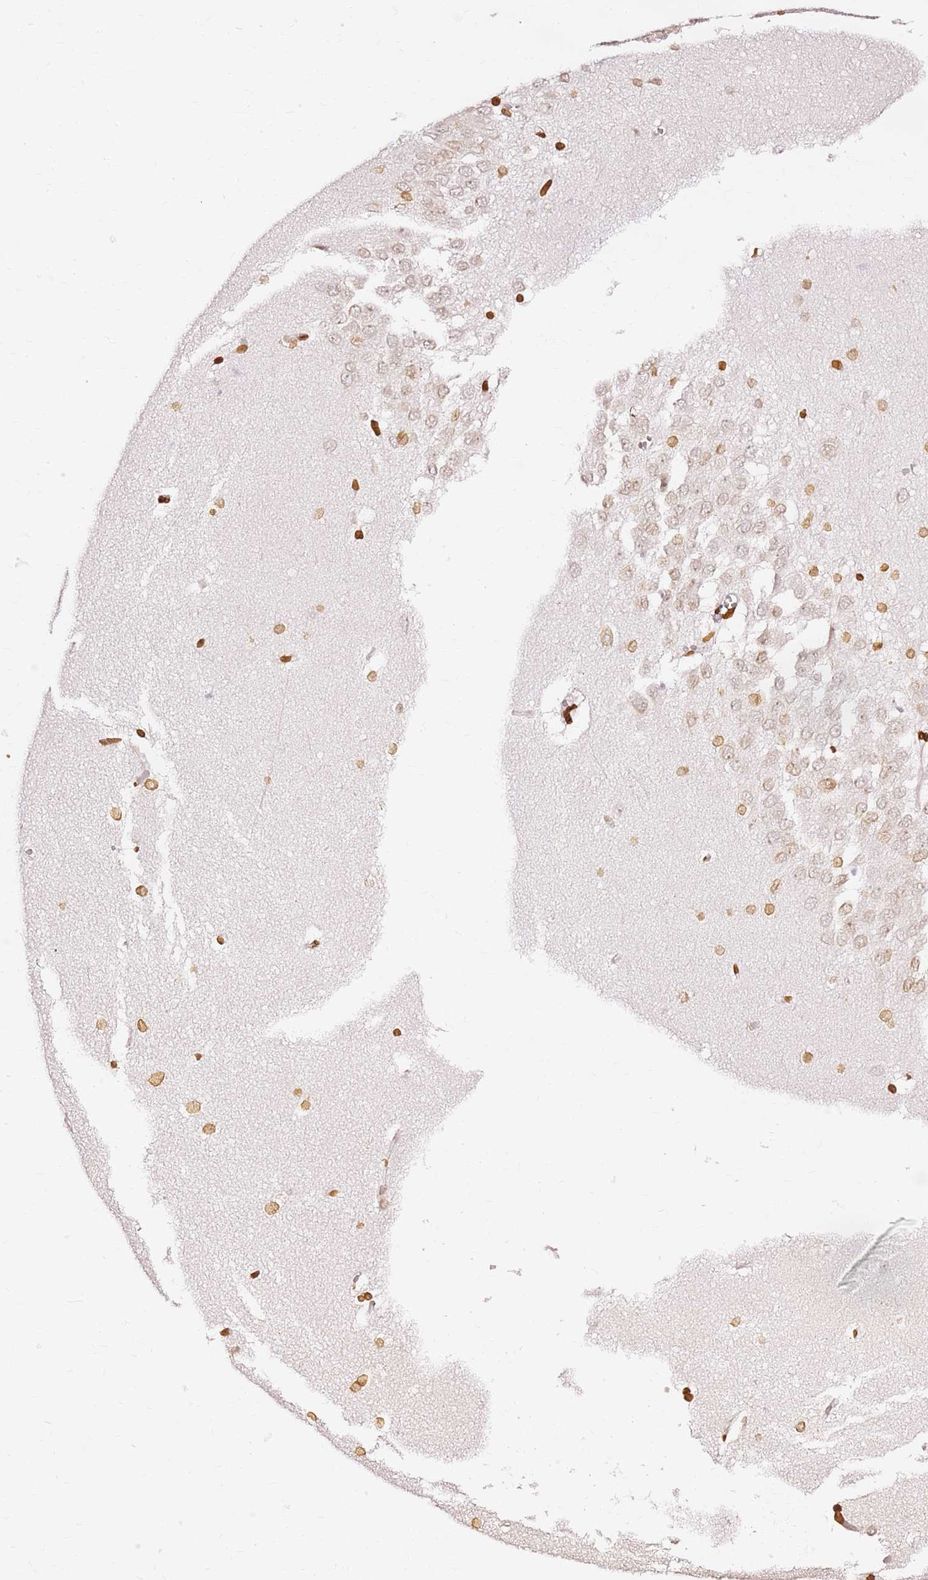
{"staining": {"intensity": "moderate", "quantity": ">75%", "location": "cytoplasmic/membranous,nuclear"}, "tissue": "hippocampus", "cell_type": "Glial cells", "image_type": "normal", "snomed": [{"axis": "morphology", "description": "Normal tissue, NOS"}, {"axis": "topography", "description": "Hippocampus"}], "caption": "A photomicrograph of hippocampus stained for a protein reveals moderate cytoplasmic/membranous,nuclear brown staining in glial cells.", "gene": "C6orf141", "patient": {"sex": "female", "age": 64}}